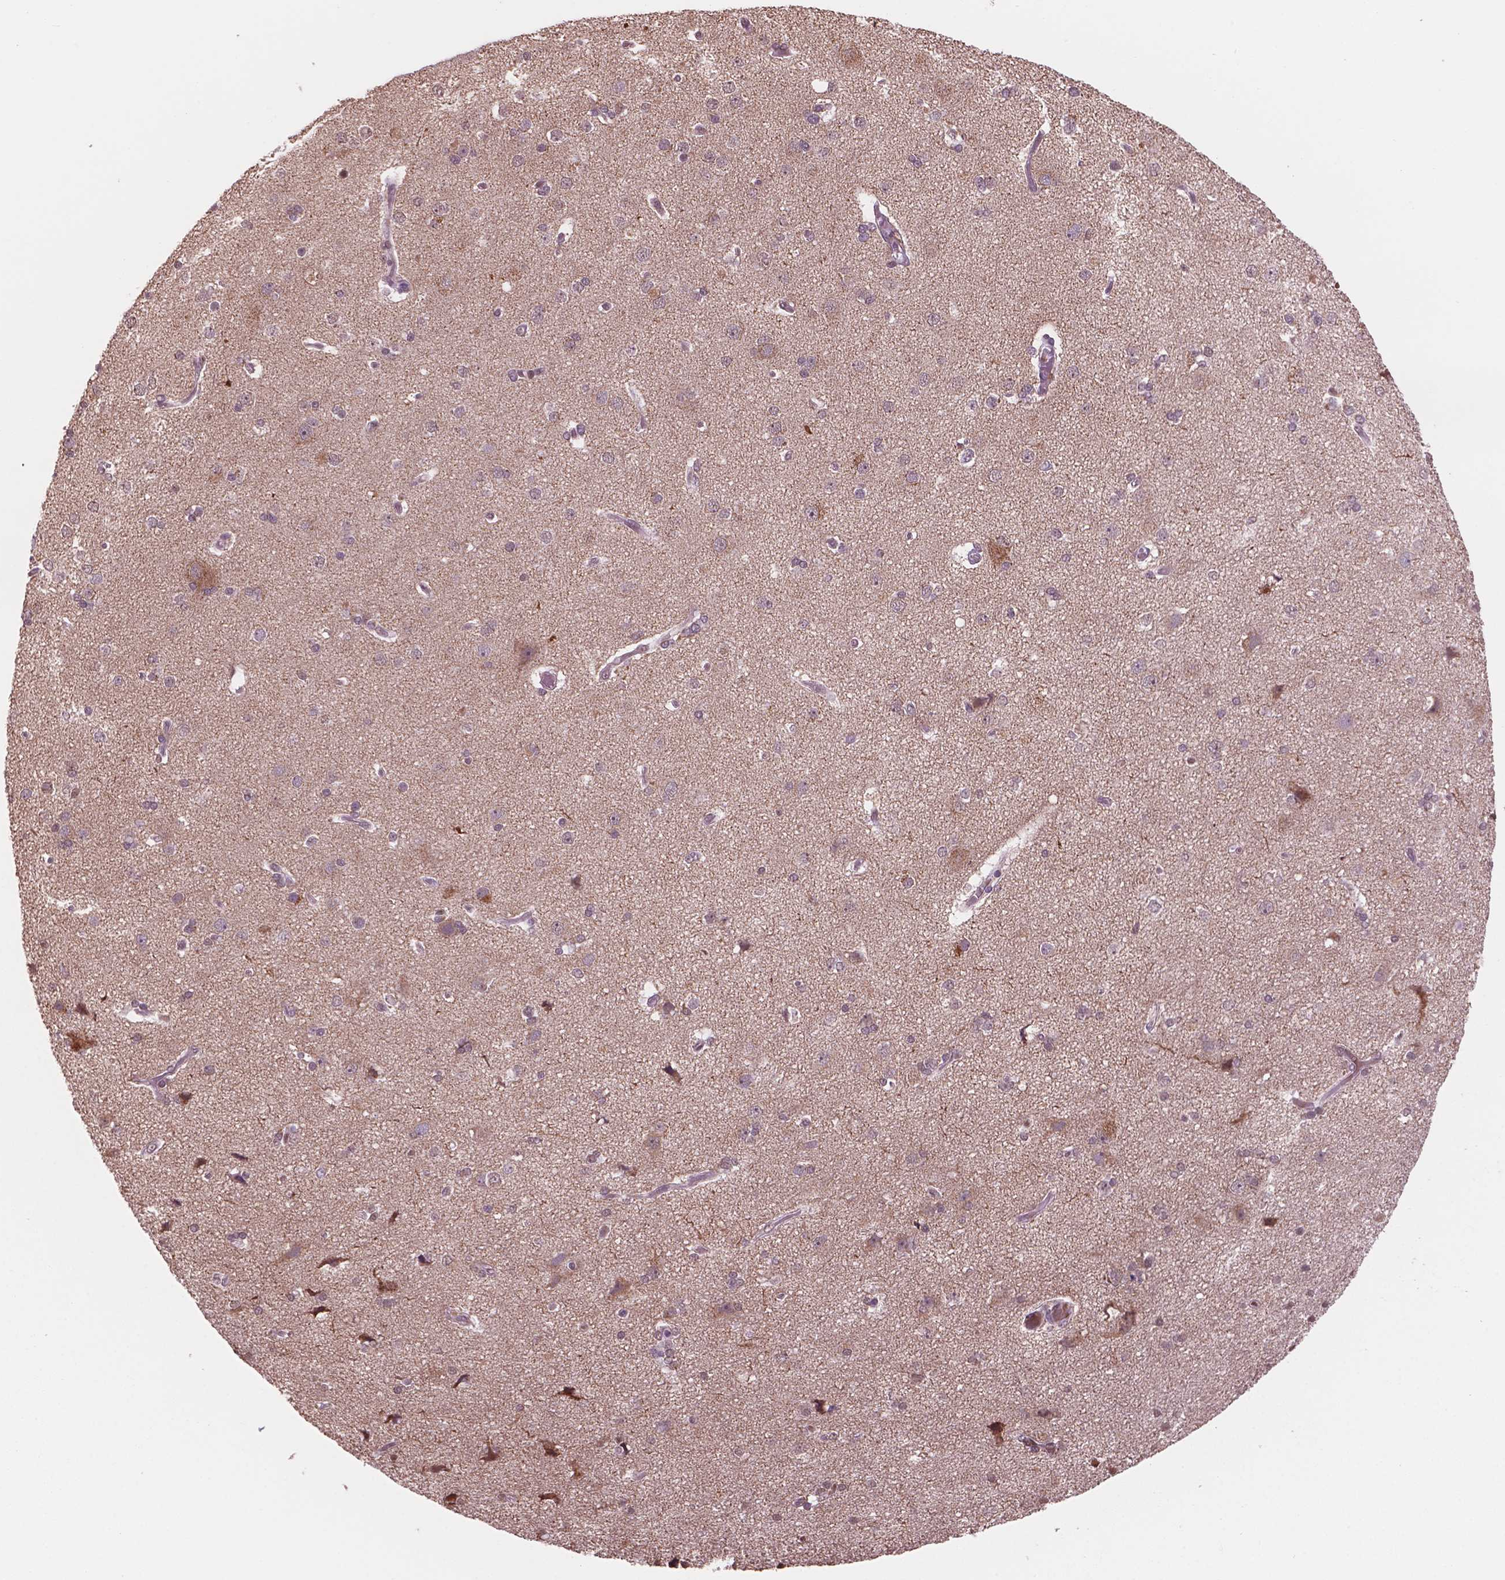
{"staining": {"intensity": "moderate", "quantity": ">75%", "location": "cytoplasmic/membranous,nuclear"}, "tissue": "cerebral cortex", "cell_type": "Endothelial cells", "image_type": "normal", "snomed": [{"axis": "morphology", "description": "Normal tissue, NOS"}, {"axis": "morphology", "description": "Glioma, malignant, High grade"}, {"axis": "topography", "description": "Cerebral cortex"}], "caption": "Moderate cytoplasmic/membranous,nuclear protein expression is seen in about >75% of endothelial cells in cerebral cortex. (DAB (3,3'-diaminobenzidine) = brown stain, brightfield microscopy at high magnification).", "gene": "NDUFA10", "patient": {"sex": "male", "age": 71}}